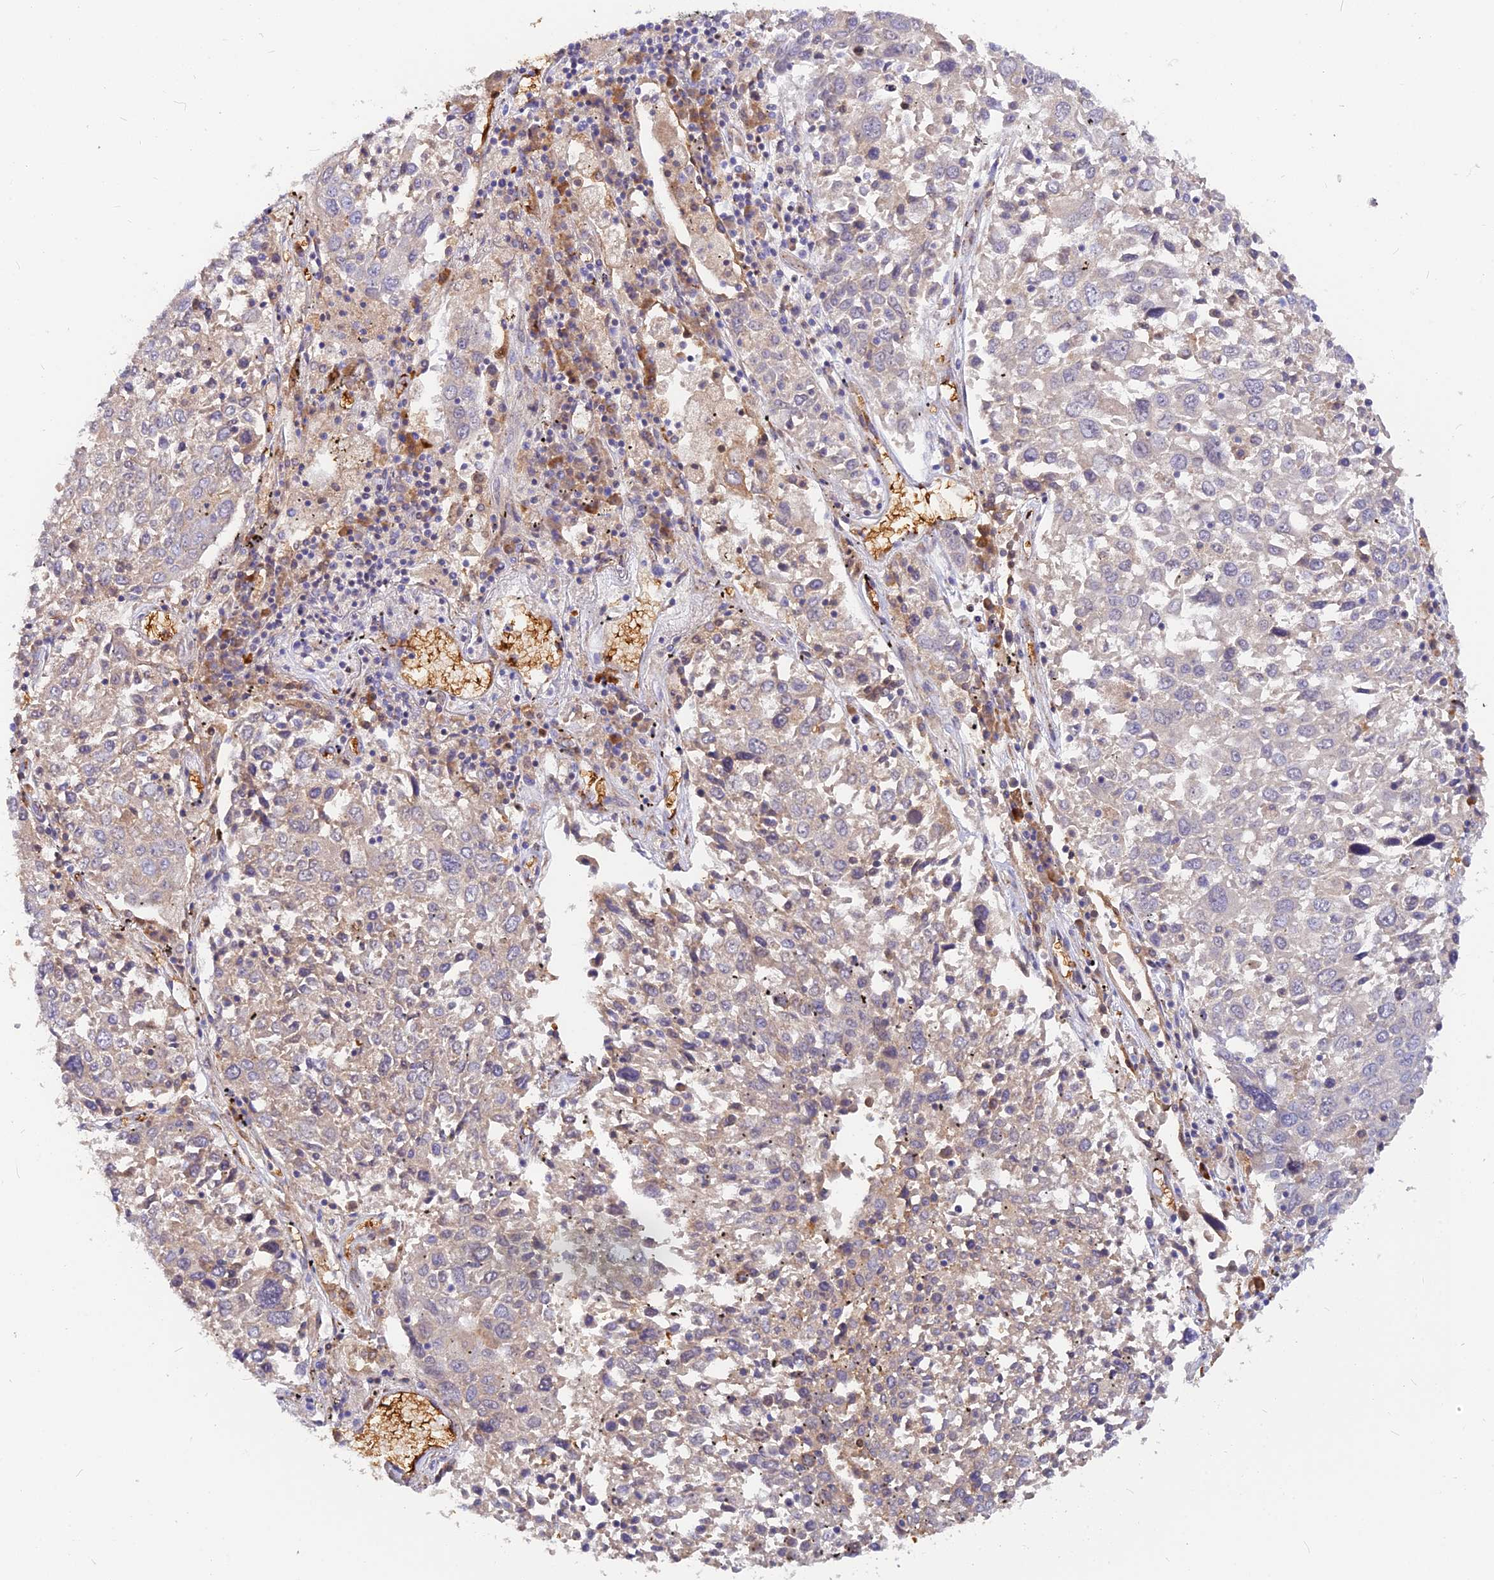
{"staining": {"intensity": "weak", "quantity": "<25%", "location": "cytoplasmic/membranous"}, "tissue": "lung cancer", "cell_type": "Tumor cells", "image_type": "cancer", "snomed": [{"axis": "morphology", "description": "Squamous cell carcinoma, NOS"}, {"axis": "topography", "description": "Lung"}], "caption": "Photomicrograph shows no protein staining in tumor cells of lung cancer (squamous cell carcinoma) tissue.", "gene": "DENND2D", "patient": {"sex": "male", "age": 65}}